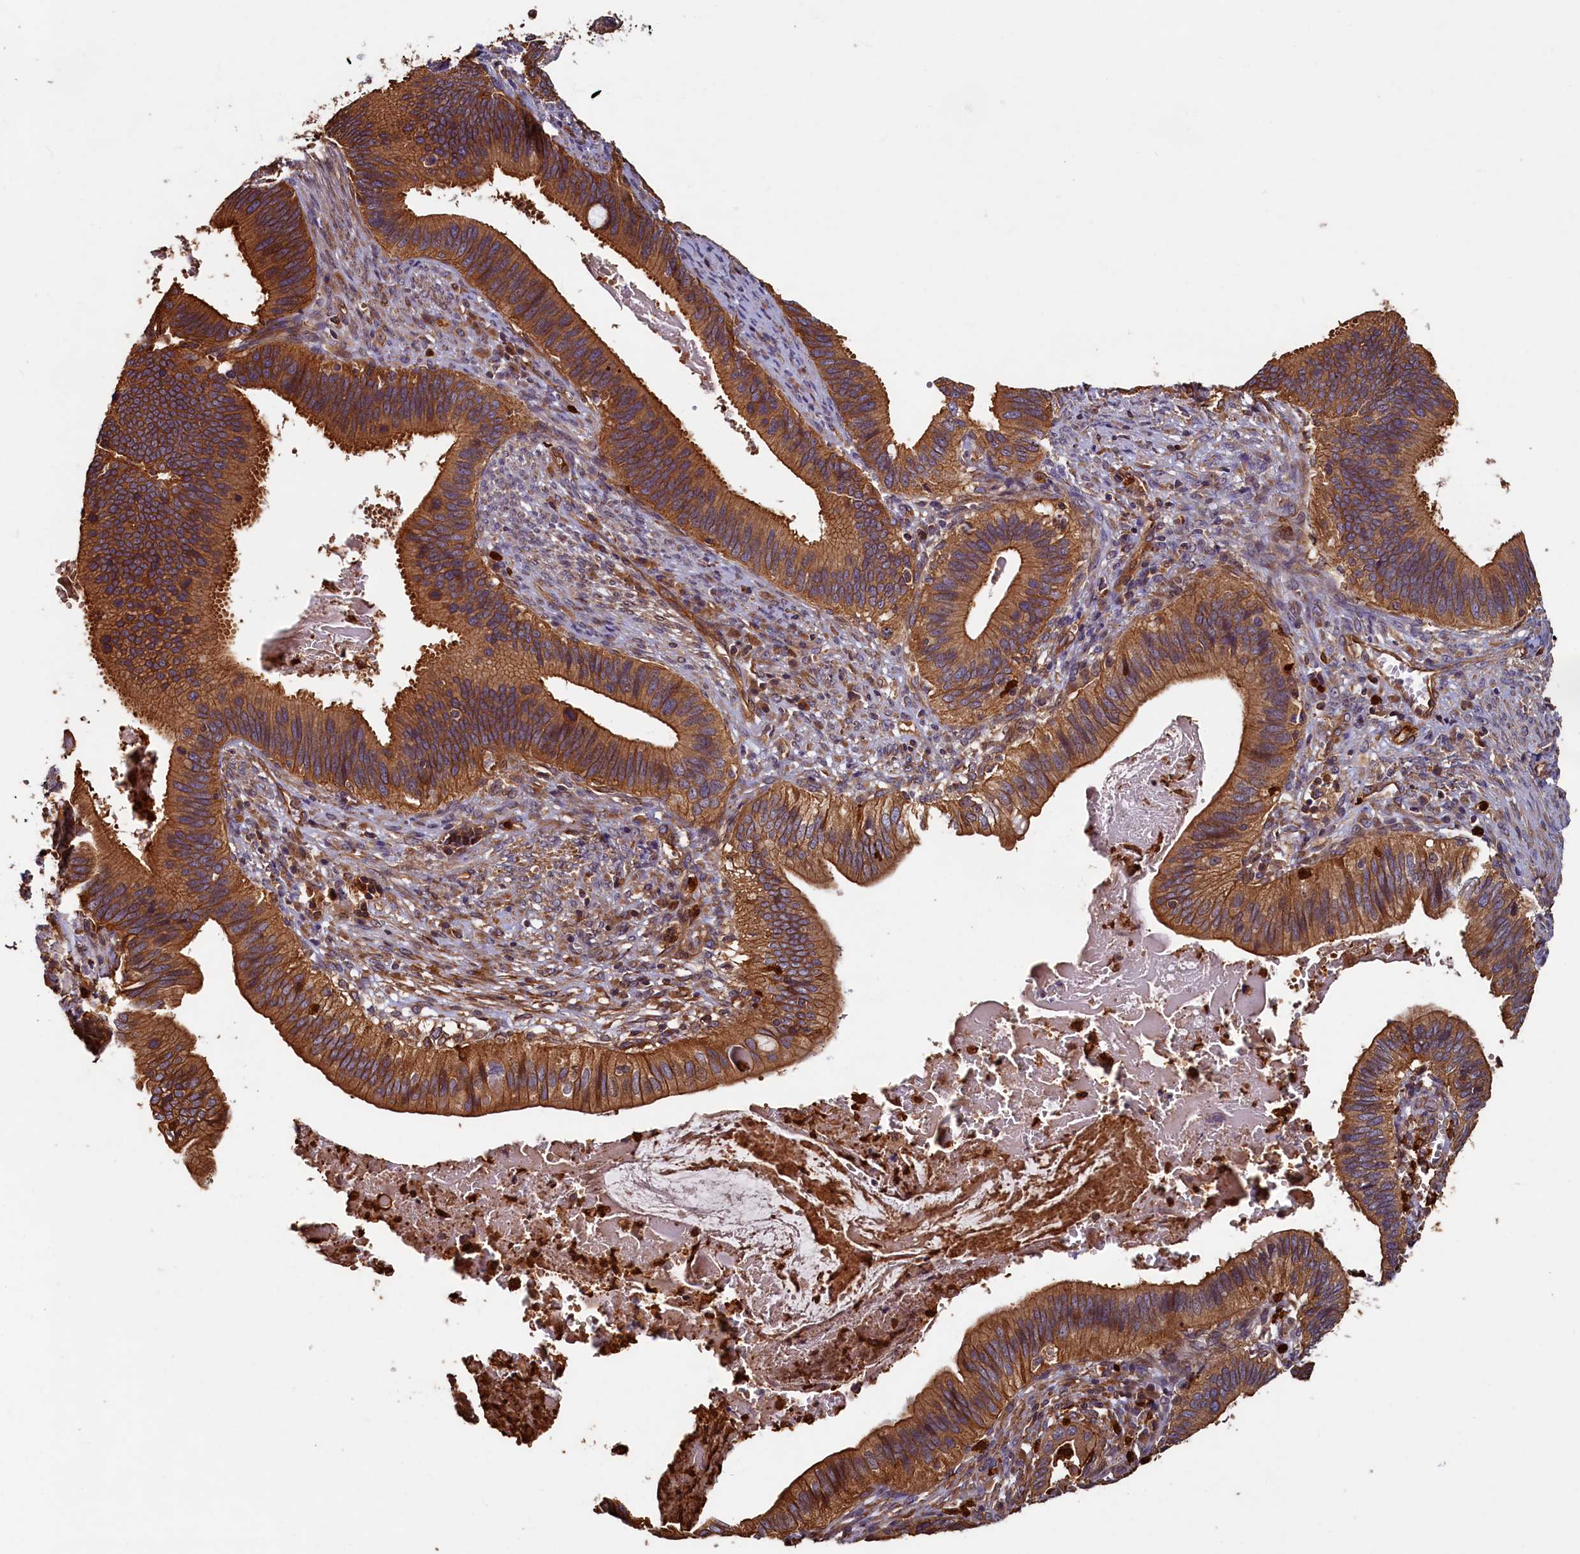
{"staining": {"intensity": "moderate", "quantity": ">75%", "location": "cytoplasmic/membranous"}, "tissue": "cervical cancer", "cell_type": "Tumor cells", "image_type": "cancer", "snomed": [{"axis": "morphology", "description": "Adenocarcinoma, NOS"}, {"axis": "topography", "description": "Cervix"}], "caption": "This is a photomicrograph of immunohistochemistry (IHC) staining of cervical cancer, which shows moderate expression in the cytoplasmic/membranous of tumor cells.", "gene": "CCDC102B", "patient": {"sex": "female", "age": 42}}